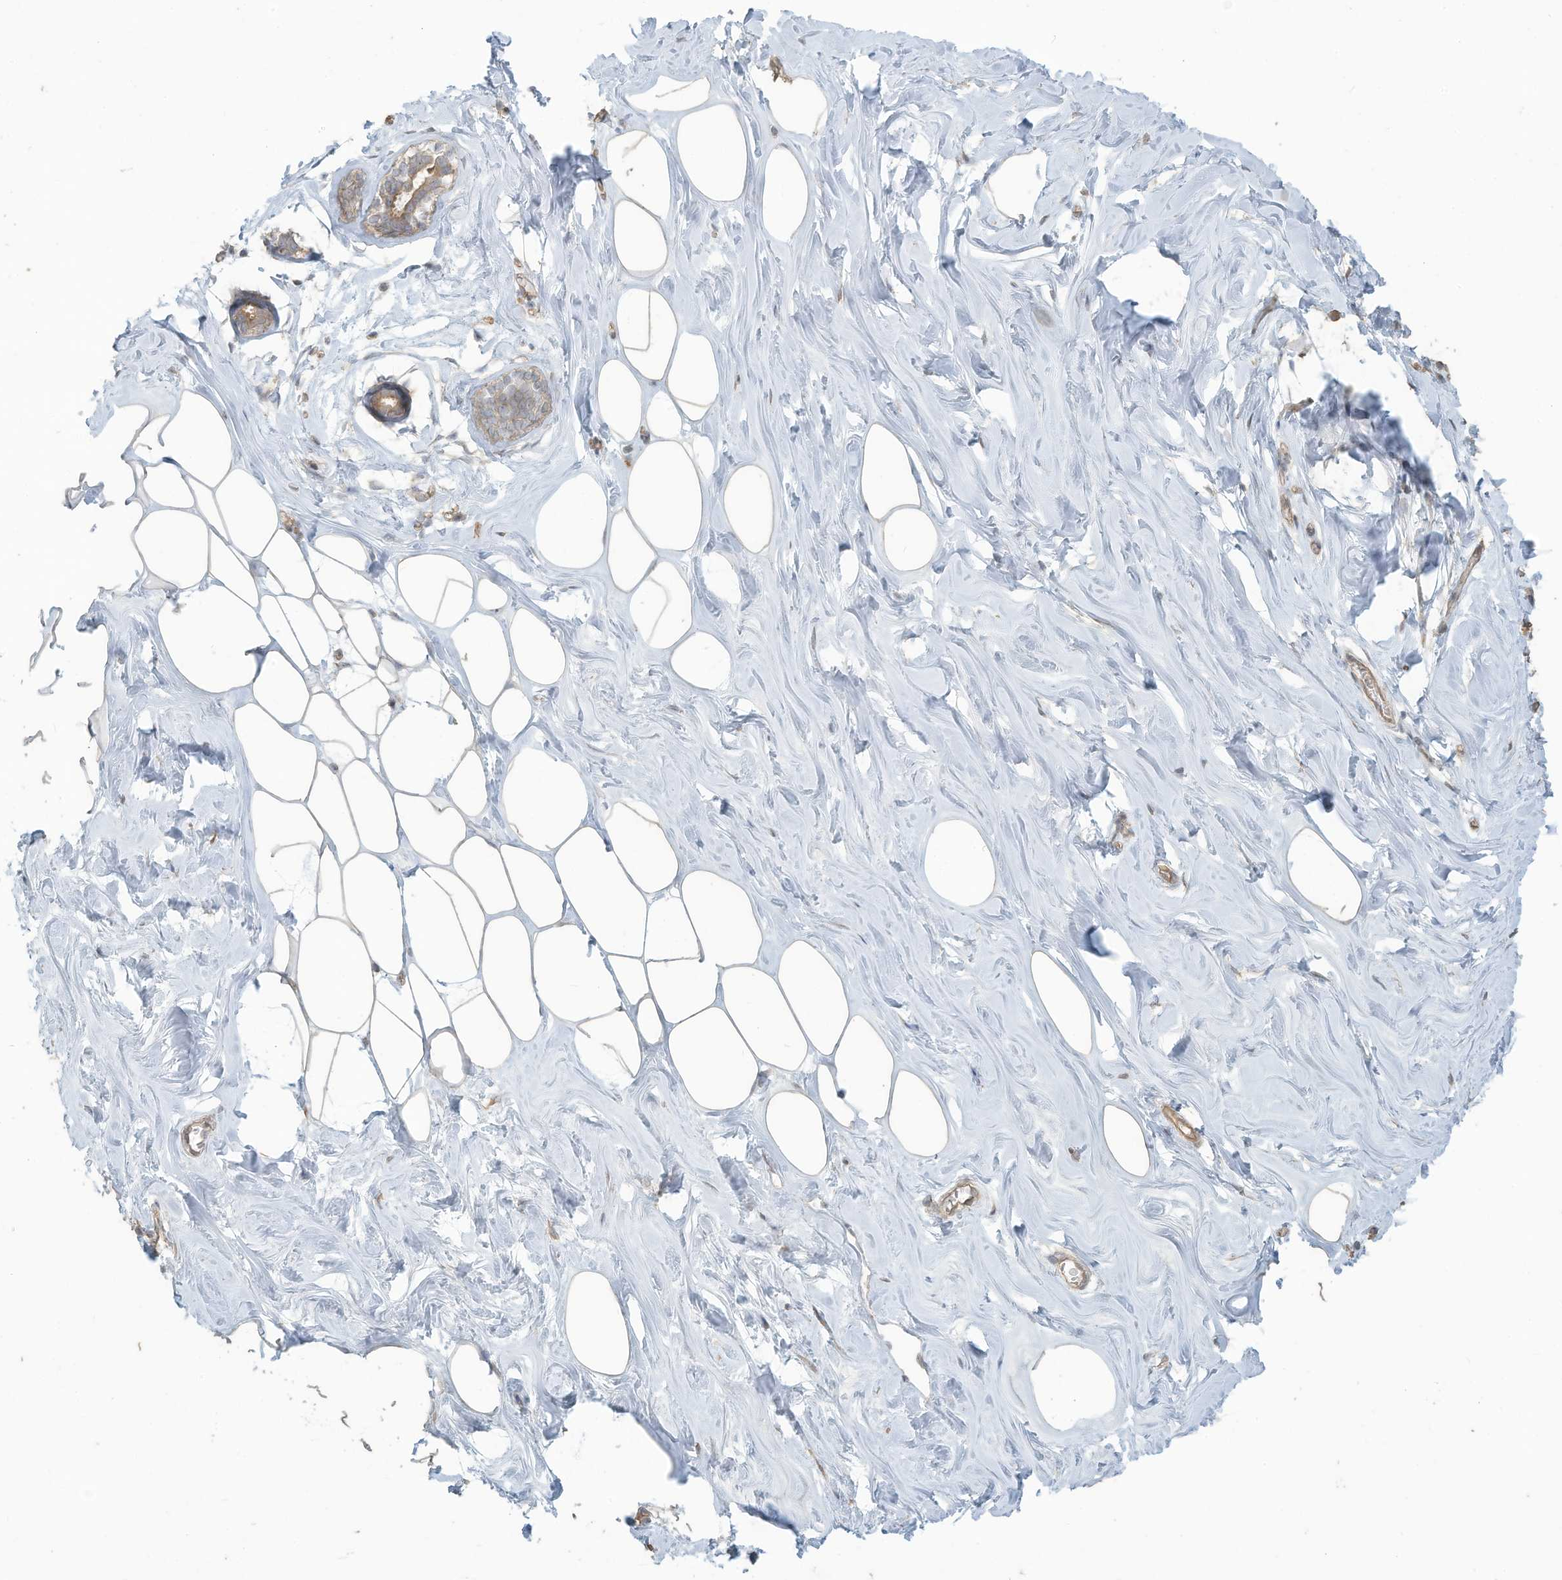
{"staining": {"intensity": "moderate", "quantity": ">75%", "location": "cytoplasmic/membranous"}, "tissue": "adipose tissue", "cell_type": "Adipocytes", "image_type": "normal", "snomed": [{"axis": "morphology", "description": "Normal tissue, NOS"}, {"axis": "morphology", "description": "Fibrosis, NOS"}, {"axis": "topography", "description": "Breast"}, {"axis": "topography", "description": "Adipose tissue"}], "caption": "Immunohistochemical staining of unremarkable human adipose tissue shows >75% levels of moderate cytoplasmic/membranous protein positivity in about >75% of adipocytes. (Brightfield microscopy of DAB IHC at high magnification).", "gene": "MAGIX", "patient": {"sex": "female", "age": 39}}